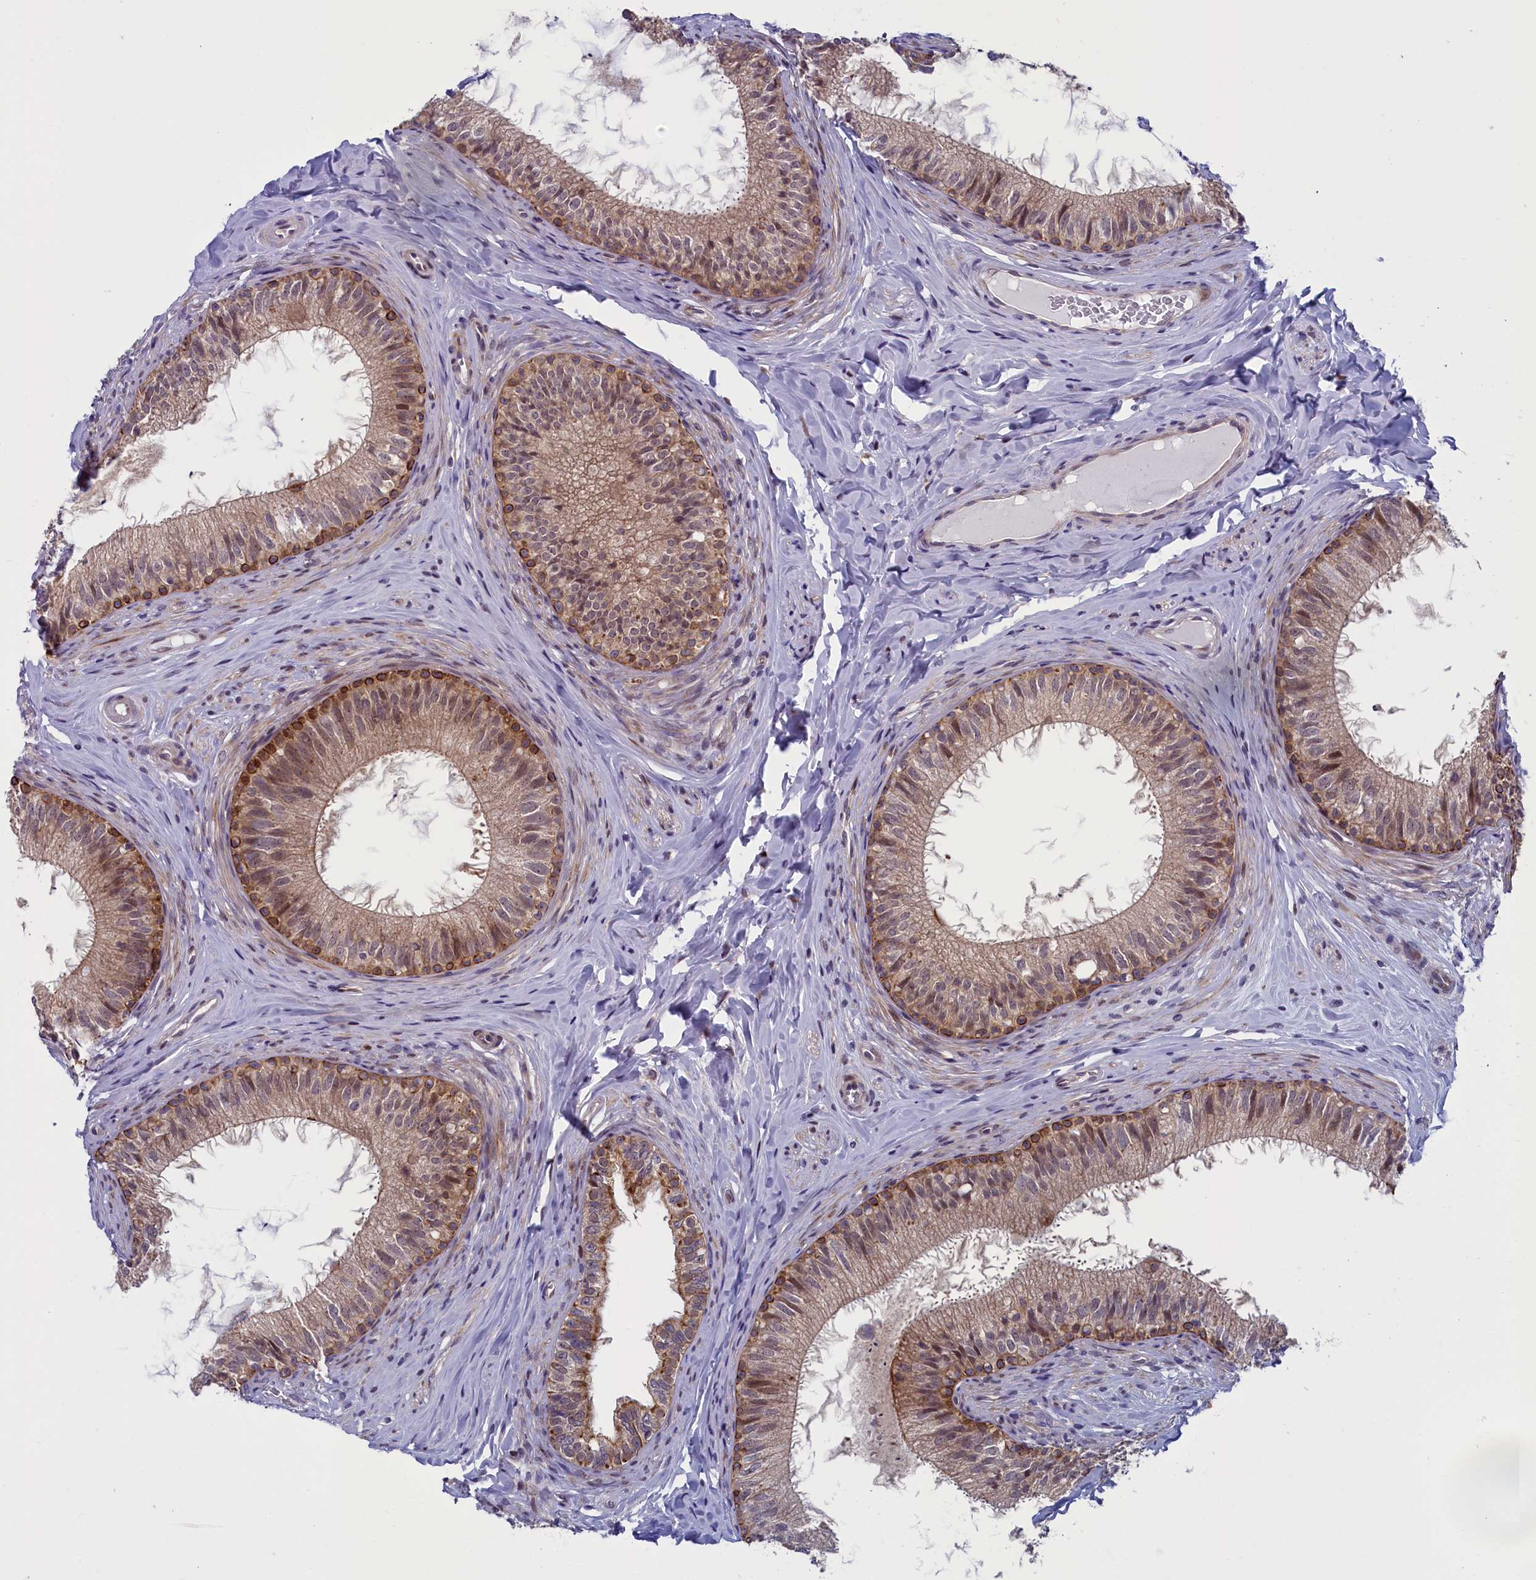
{"staining": {"intensity": "strong", "quantity": "<25%", "location": "cytoplasmic/membranous,nuclear"}, "tissue": "epididymis", "cell_type": "Glandular cells", "image_type": "normal", "snomed": [{"axis": "morphology", "description": "Normal tissue, NOS"}, {"axis": "topography", "description": "Epididymis"}], "caption": "Benign epididymis reveals strong cytoplasmic/membranous,nuclear staining in approximately <25% of glandular cells, visualized by immunohistochemistry. (brown staining indicates protein expression, while blue staining denotes nuclei).", "gene": "ANKRD39", "patient": {"sex": "male", "age": 34}}